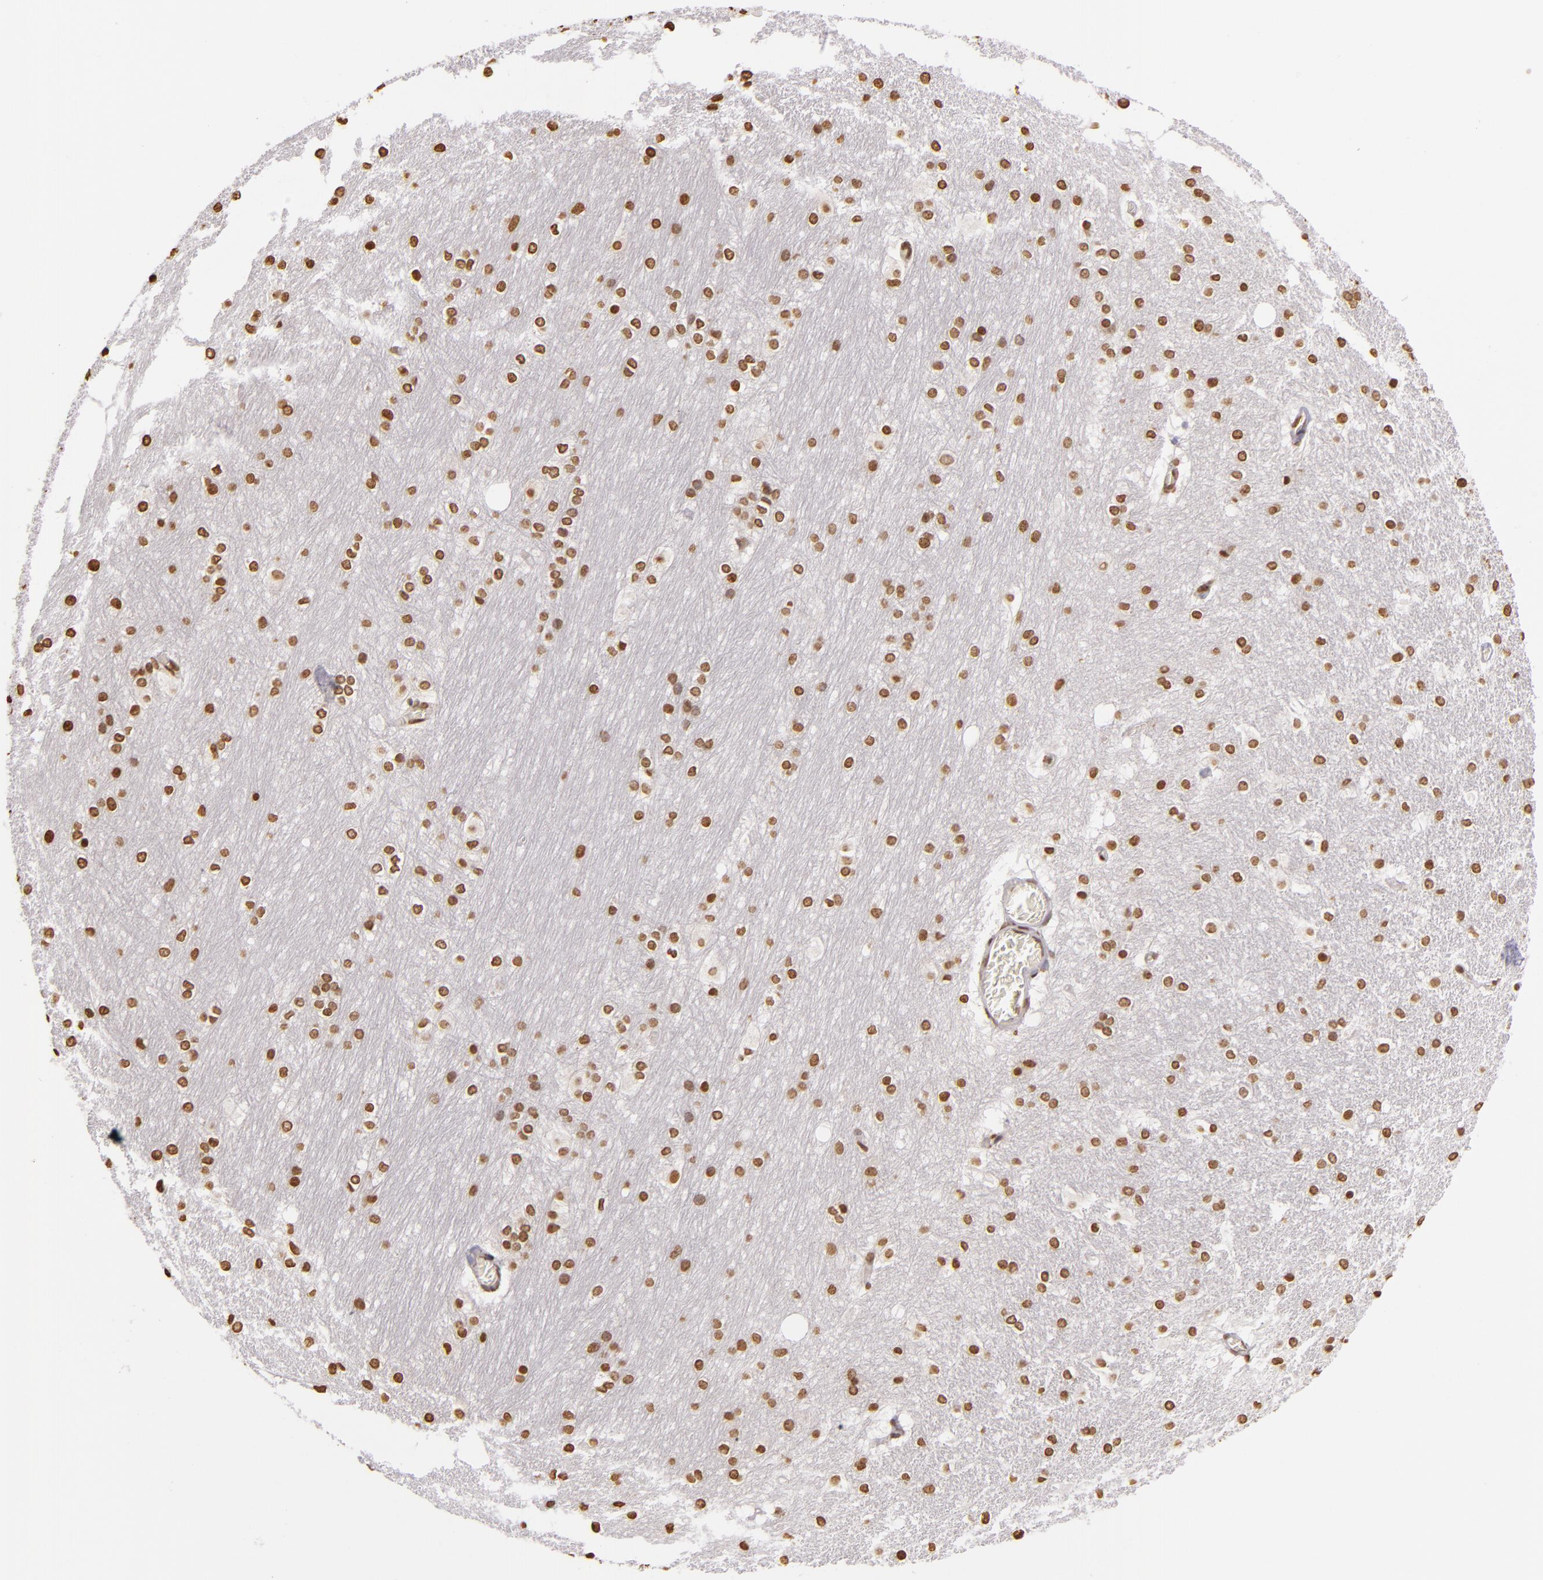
{"staining": {"intensity": "moderate", "quantity": ">75%", "location": "nuclear"}, "tissue": "hippocampus", "cell_type": "Glial cells", "image_type": "normal", "snomed": [{"axis": "morphology", "description": "Normal tissue, NOS"}, {"axis": "topography", "description": "Hippocampus"}], "caption": "A photomicrograph of hippocampus stained for a protein displays moderate nuclear brown staining in glial cells. (brown staining indicates protein expression, while blue staining denotes nuclei).", "gene": "THRB", "patient": {"sex": "female", "age": 19}}